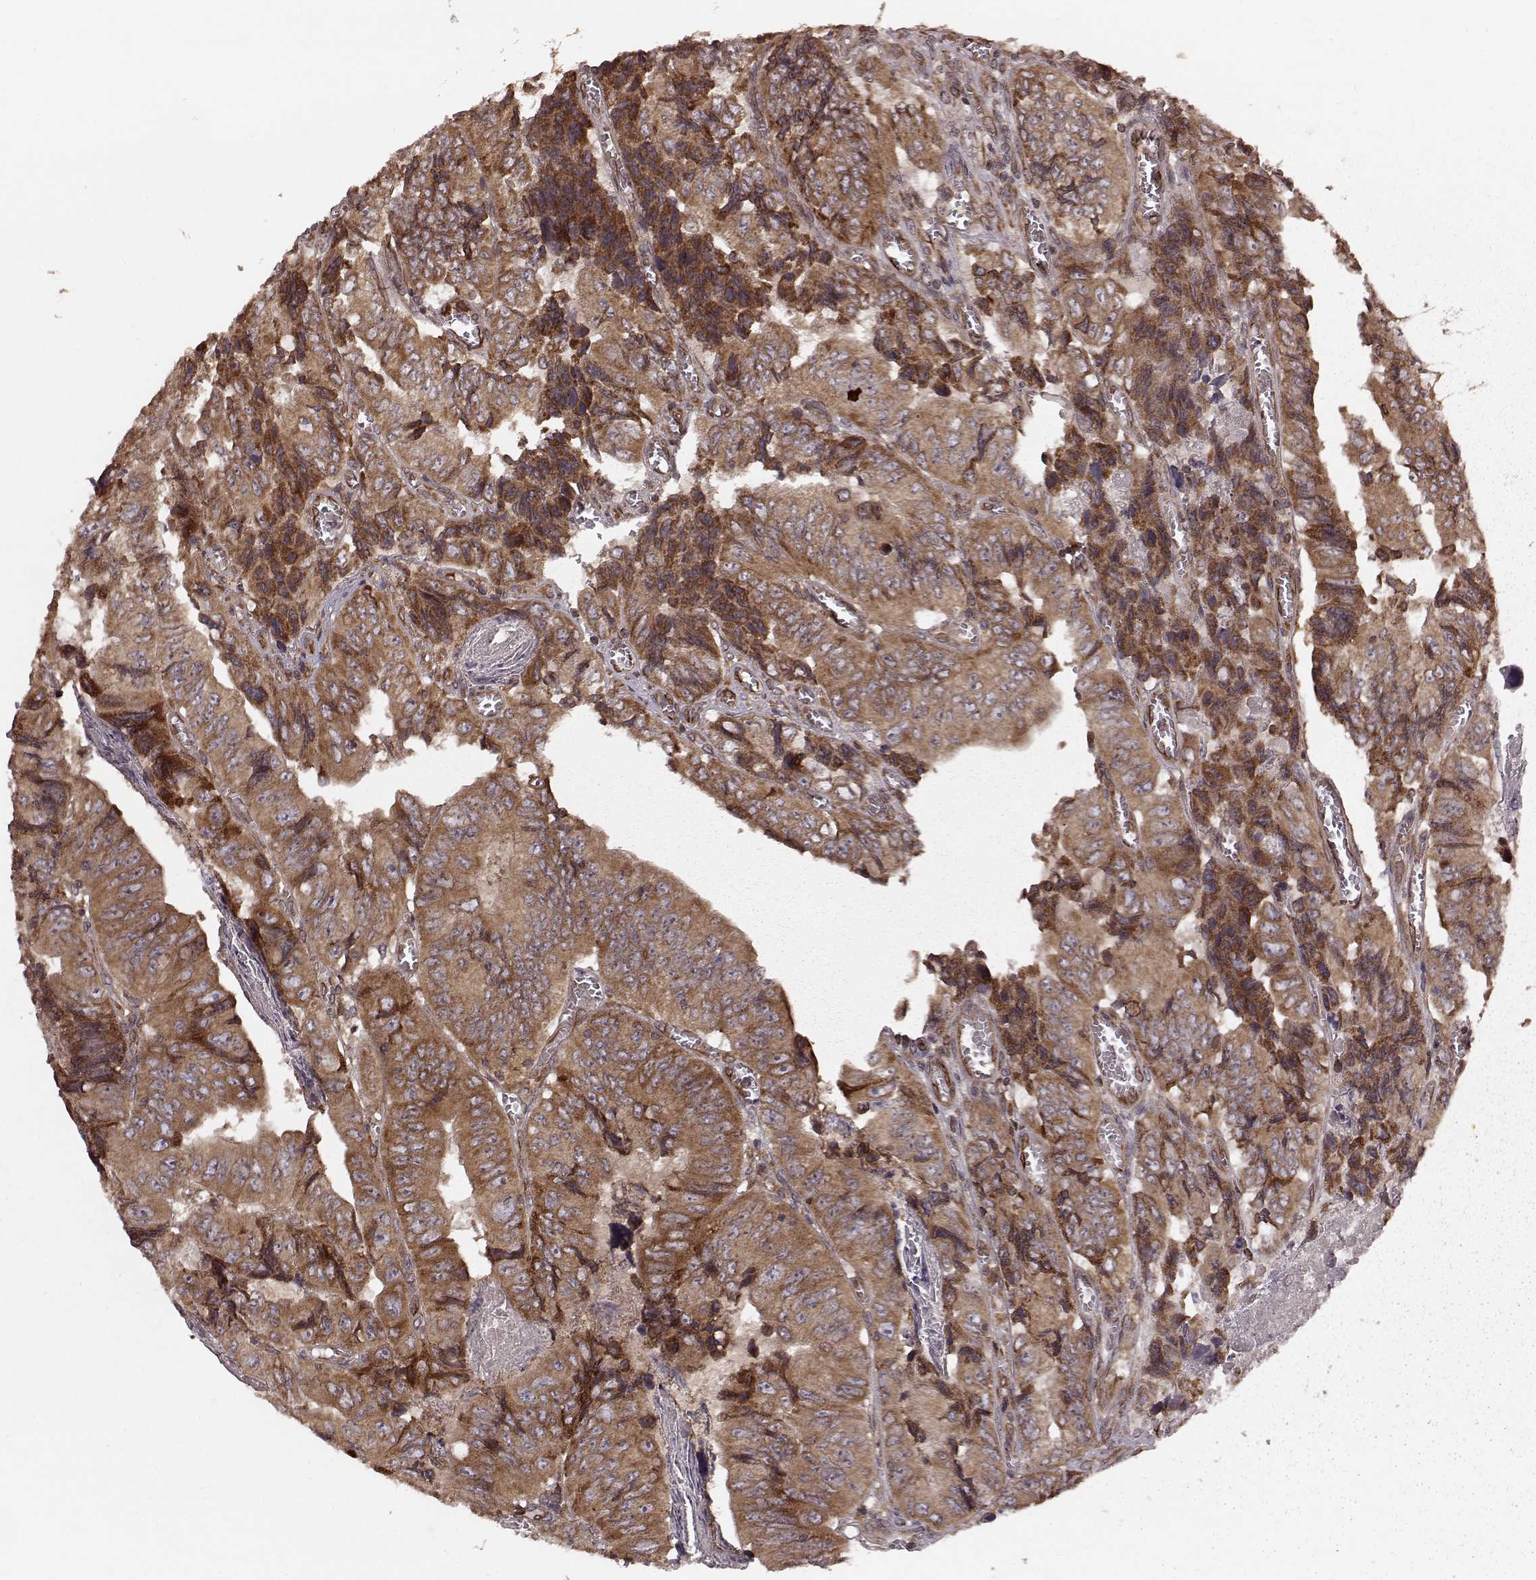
{"staining": {"intensity": "strong", "quantity": ">75%", "location": "cytoplasmic/membranous"}, "tissue": "colorectal cancer", "cell_type": "Tumor cells", "image_type": "cancer", "snomed": [{"axis": "morphology", "description": "Adenocarcinoma, NOS"}, {"axis": "topography", "description": "Colon"}], "caption": "There is high levels of strong cytoplasmic/membranous positivity in tumor cells of colorectal cancer (adenocarcinoma), as demonstrated by immunohistochemical staining (brown color).", "gene": "AGPAT1", "patient": {"sex": "female", "age": 84}}